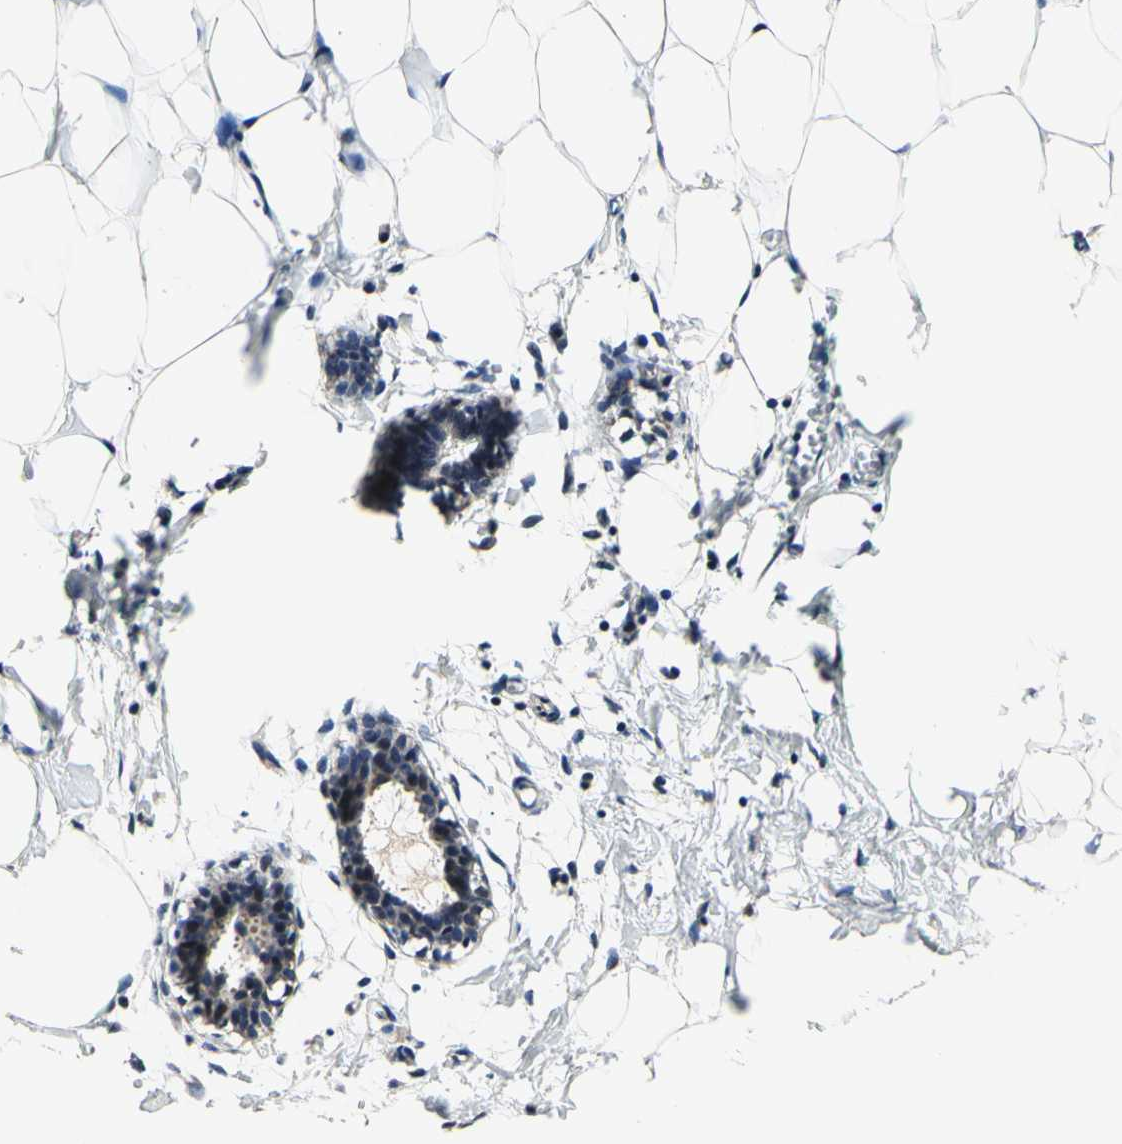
{"staining": {"intensity": "negative", "quantity": "none", "location": "none"}, "tissue": "breast", "cell_type": "Adipocytes", "image_type": "normal", "snomed": [{"axis": "morphology", "description": "Normal tissue, NOS"}, {"axis": "topography", "description": "Breast"}], "caption": "An immunohistochemistry (IHC) photomicrograph of normal breast is shown. There is no staining in adipocytes of breast.", "gene": "CSNK1E", "patient": {"sex": "female", "age": 27}}